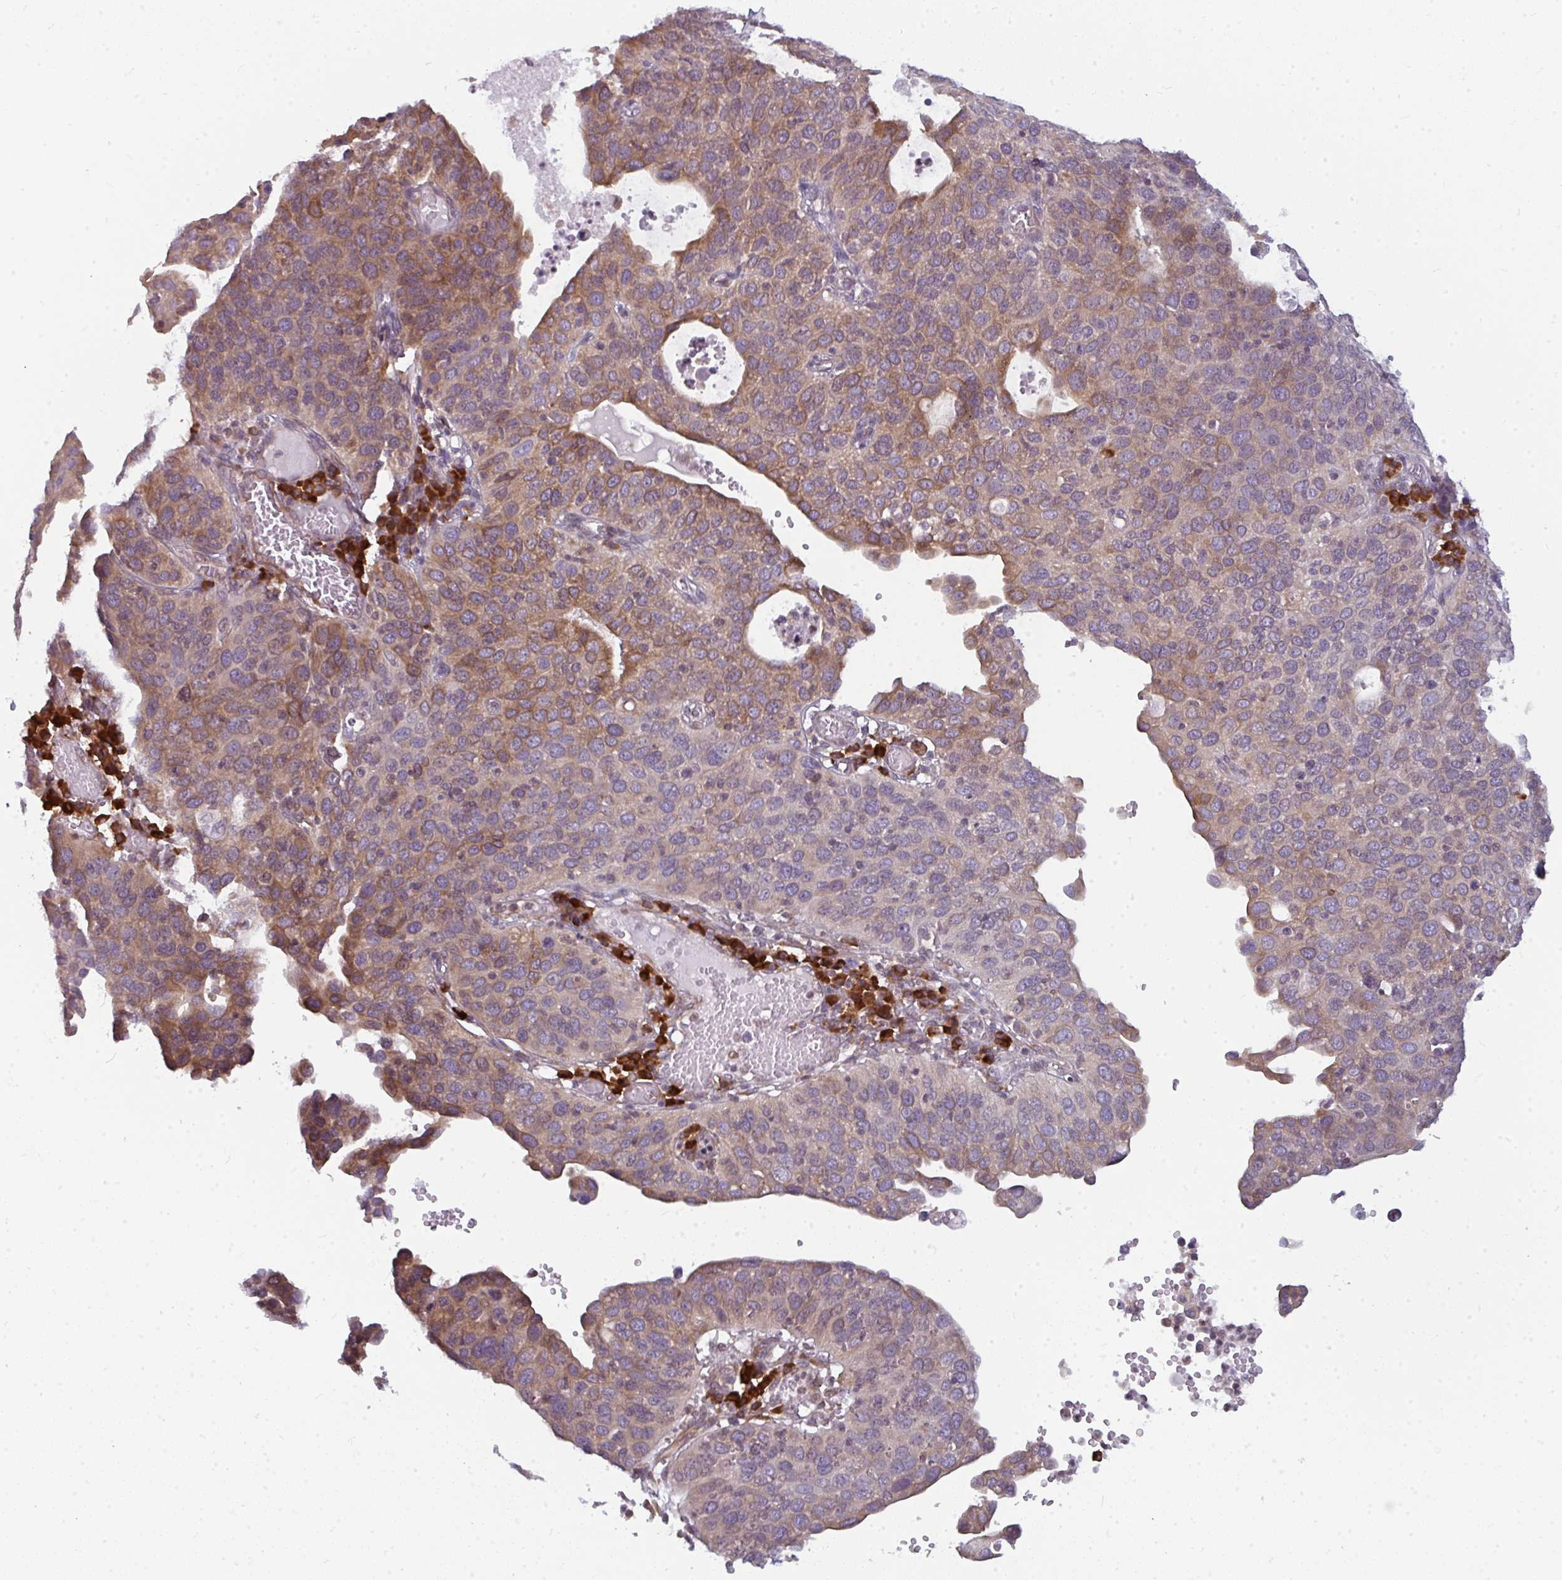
{"staining": {"intensity": "moderate", "quantity": "25%-75%", "location": "cytoplasmic/membranous"}, "tissue": "cervical cancer", "cell_type": "Tumor cells", "image_type": "cancer", "snomed": [{"axis": "morphology", "description": "Squamous cell carcinoma, NOS"}, {"axis": "topography", "description": "Cervix"}], "caption": "DAB (3,3'-diaminobenzidine) immunohistochemical staining of human cervical cancer displays moderate cytoplasmic/membranous protein expression in approximately 25%-75% of tumor cells.", "gene": "LYSMD4", "patient": {"sex": "female", "age": 36}}